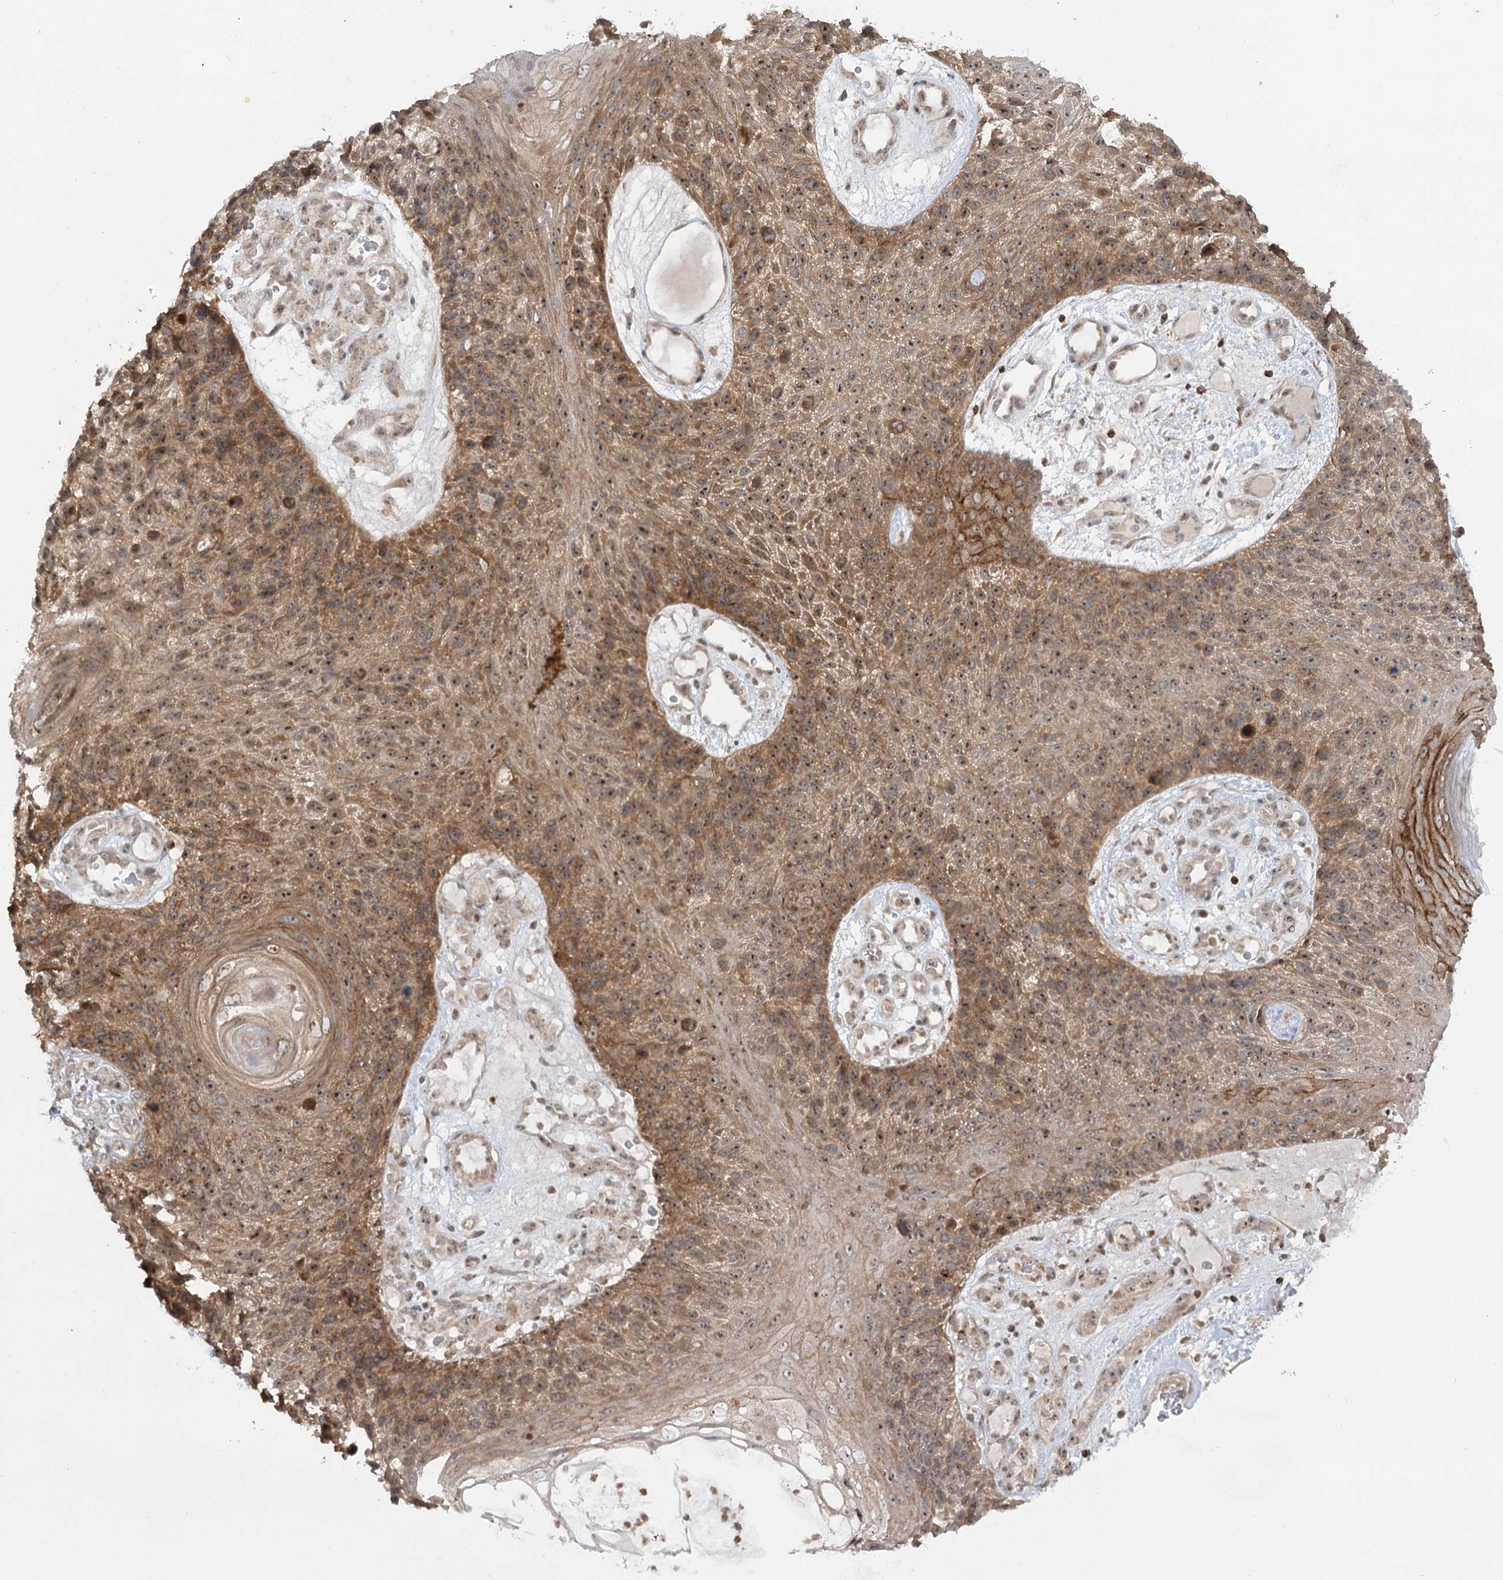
{"staining": {"intensity": "moderate", "quantity": ">75%", "location": "cytoplasmic/membranous,nuclear"}, "tissue": "skin cancer", "cell_type": "Tumor cells", "image_type": "cancer", "snomed": [{"axis": "morphology", "description": "Squamous cell carcinoma, NOS"}, {"axis": "topography", "description": "Skin"}], "caption": "Protein expression analysis of human squamous cell carcinoma (skin) reveals moderate cytoplasmic/membranous and nuclear positivity in about >75% of tumor cells. Immunohistochemistry stains the protein in brown and the nuclei are stained blue.", "gene": "SYTL1", "patient": {"sex": "female", "age": 88}}